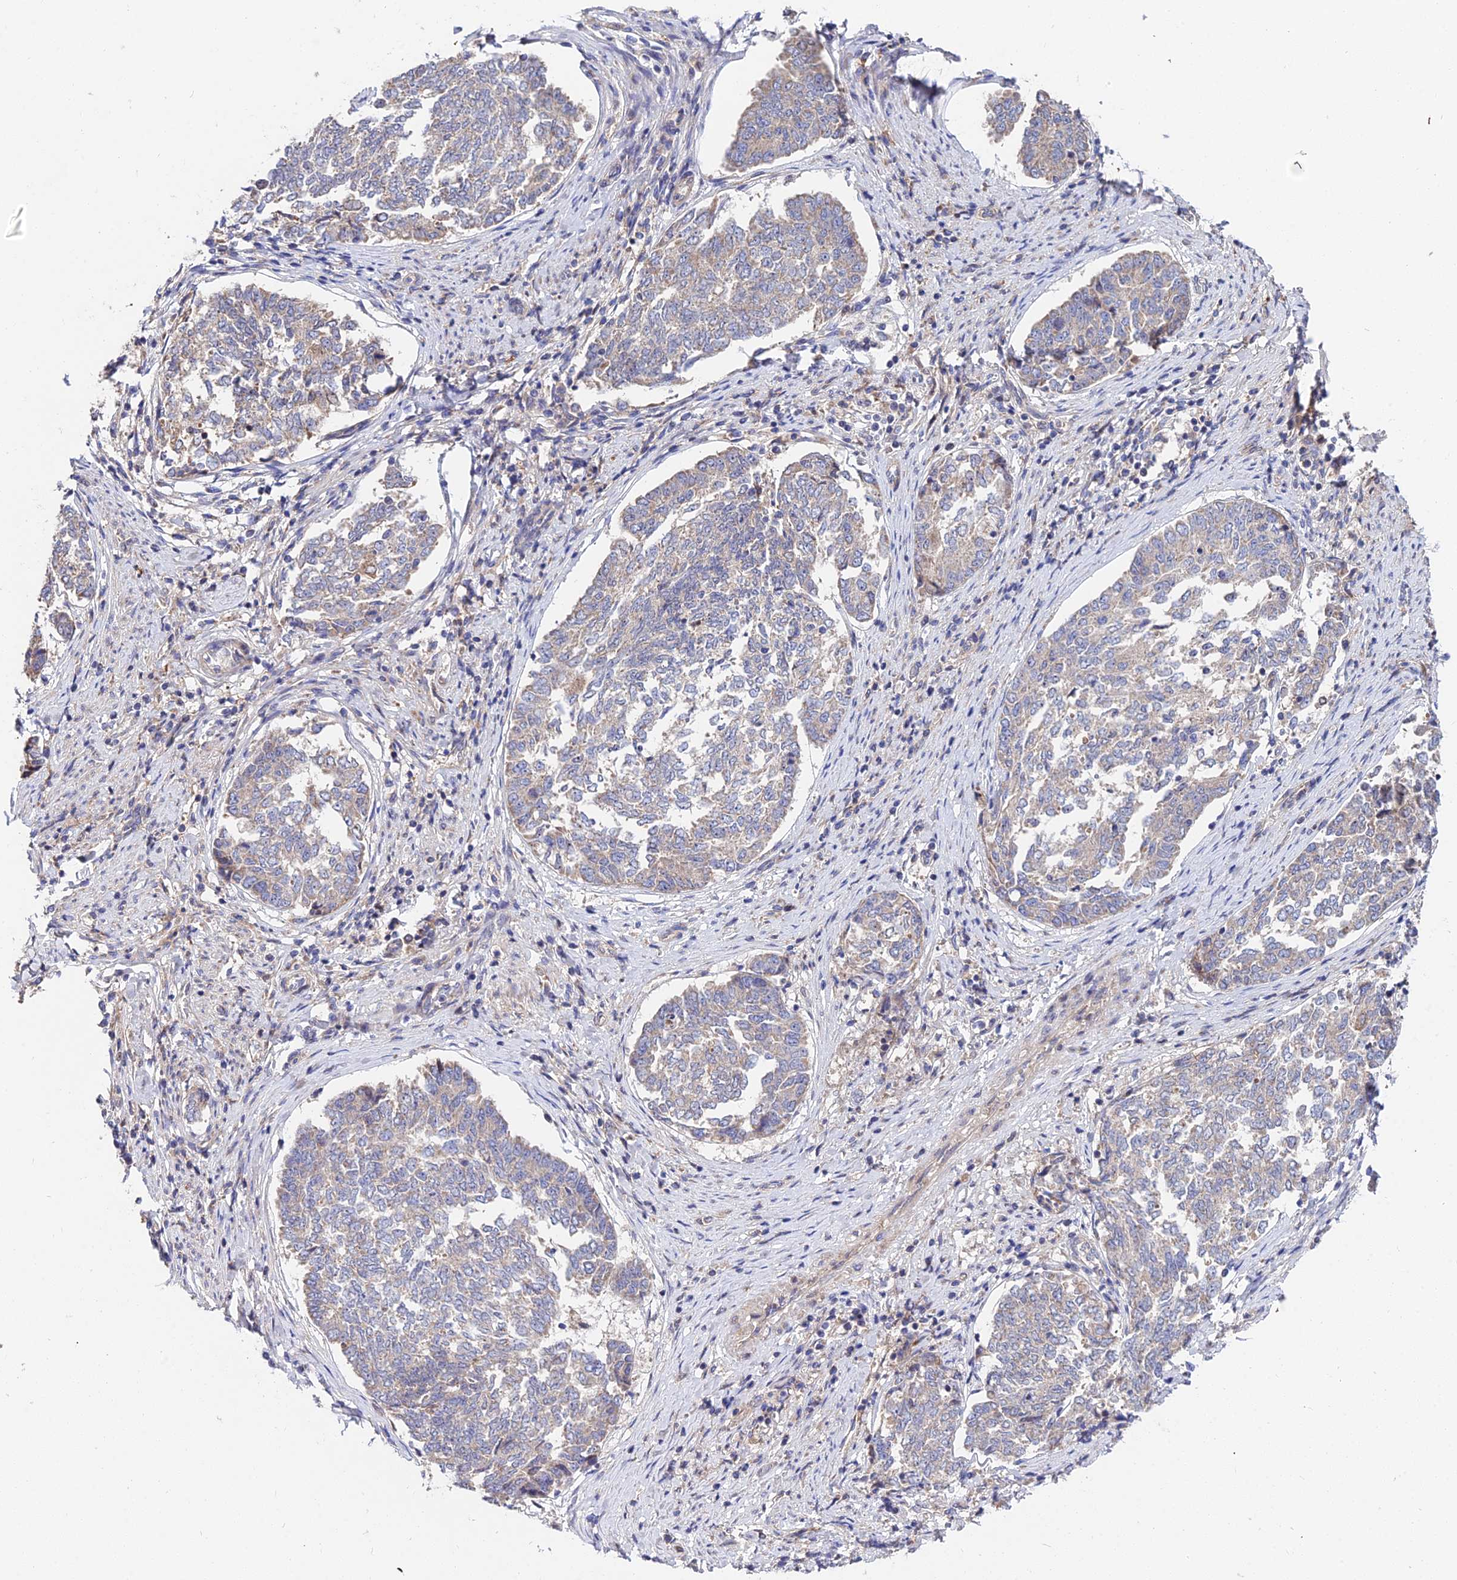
{"staining": {"intensity": "weak", "quantity": "25%-75%", "location": "cytoplasmic/membranous"}, "tissue": "endometrial cancer", "cell_type": "Tumor cells", "image_type": "cancer", "snomed": [{"axis": "morphology", "description": "Adenocarcinoma, NOS"}, {"axis": "topography", "description": "Endometrium"}], "caption": "This photomicrograph displays adenocarcinoma (endometrial) stained with IHC to label a protein in brown. The cytoplasmic/membranous of tumor cells show weak positivity for the protein. Nuclei are counter-stained blue.", "gene": "CDC37L1", "patient": {"sex": "female", "age": 80}}